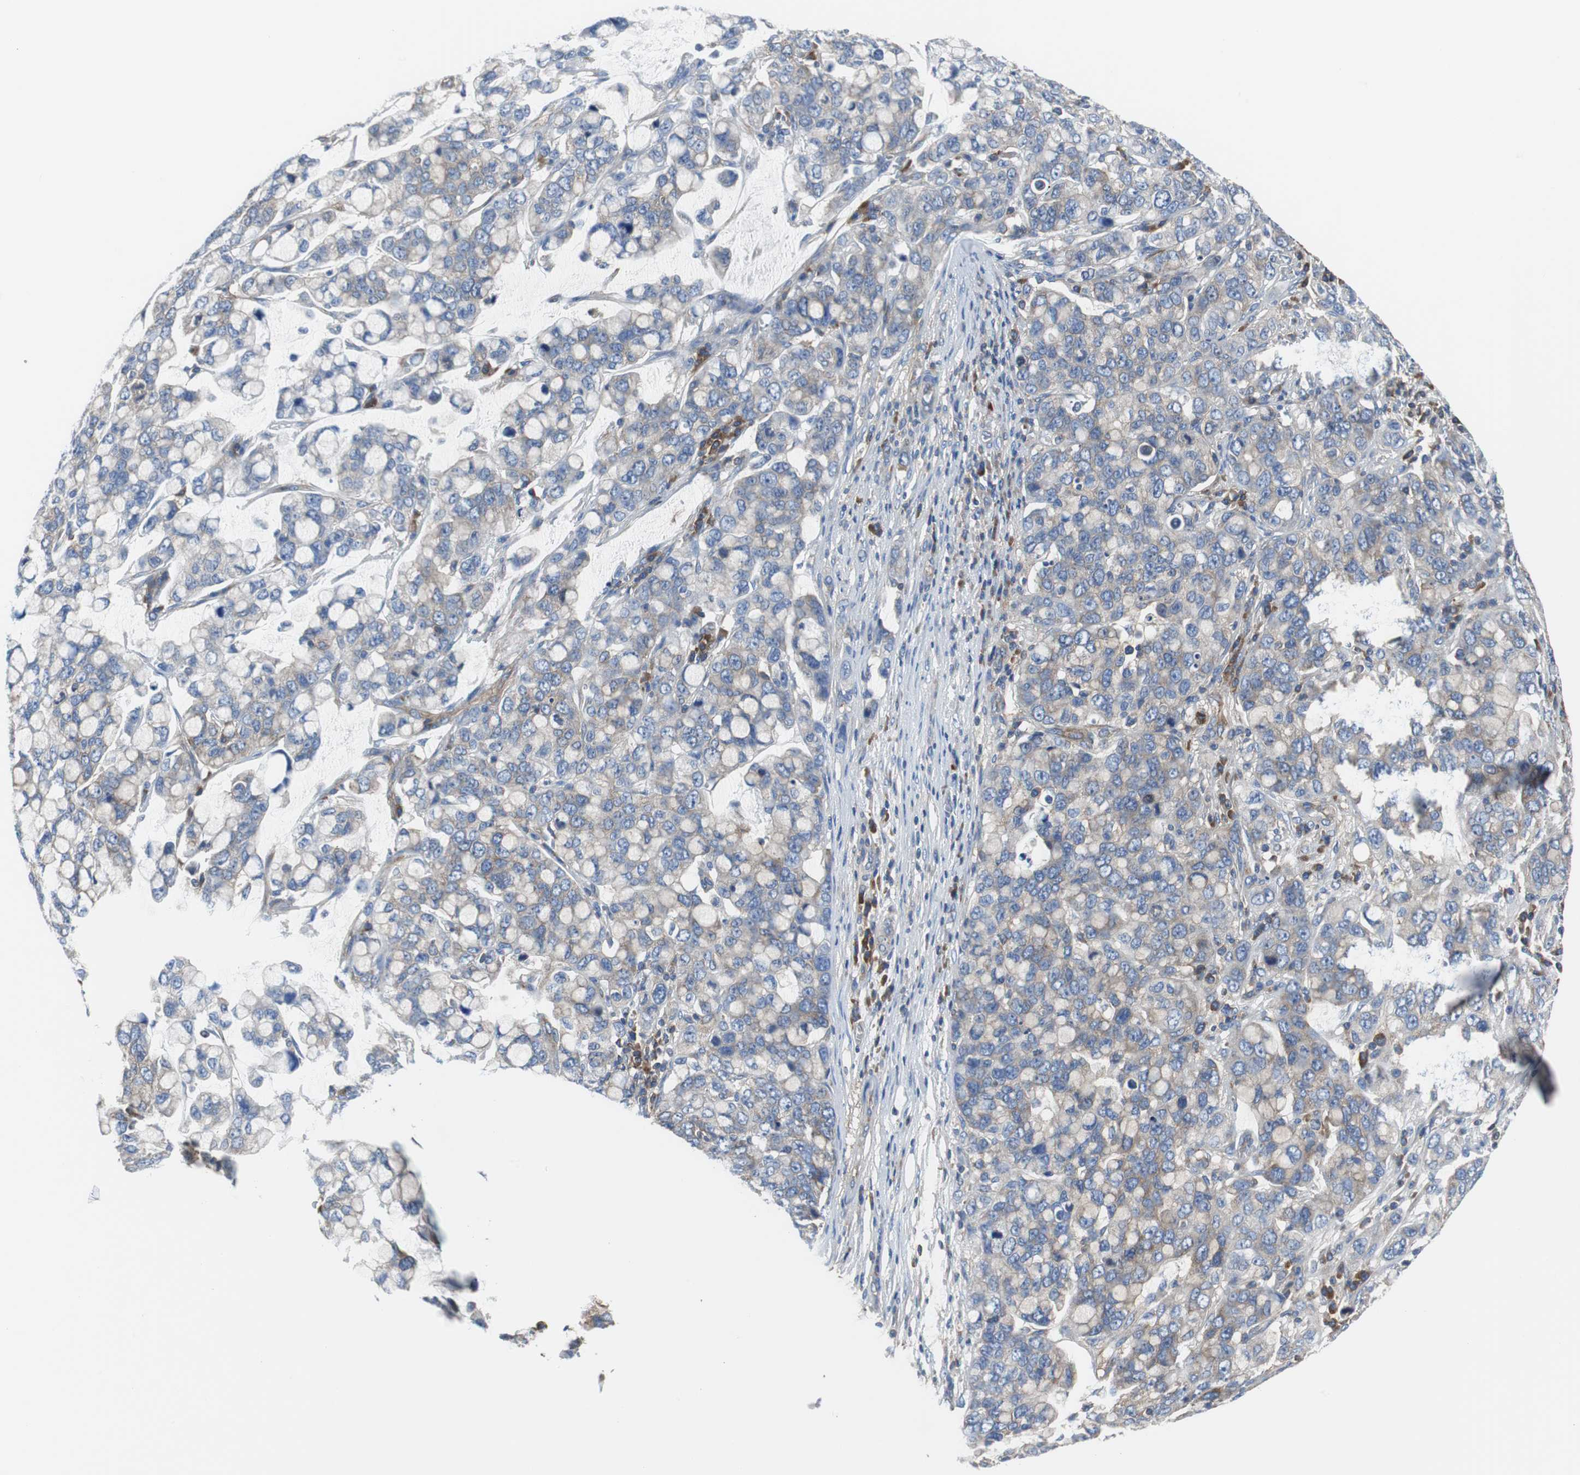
{"staining": {"intensity": "weak", "quantity": ">75%", "location": "cytoplasmic/membranous"}, "tissue": "stomach cancer", "cell_type": "Tumor cells", "image_type": "cancer", "snomed": [{"axis": "morphology", "description": "Adenocarcinoma, NOS"}, {"axis": "topography", "description": "Stomach, lower"}], "caption": "Protein expression analysis of human stomach adenocarcinoma reveals weak cytoplasmic/membranous staining in about >75% of tumor cells. (DAB (3,3'-diaminobenzidine) IHC, brown staining for protein, blue staining for nuclei).", "gene": "BRAF", "patient": {"sex": "male", "age": 84}}